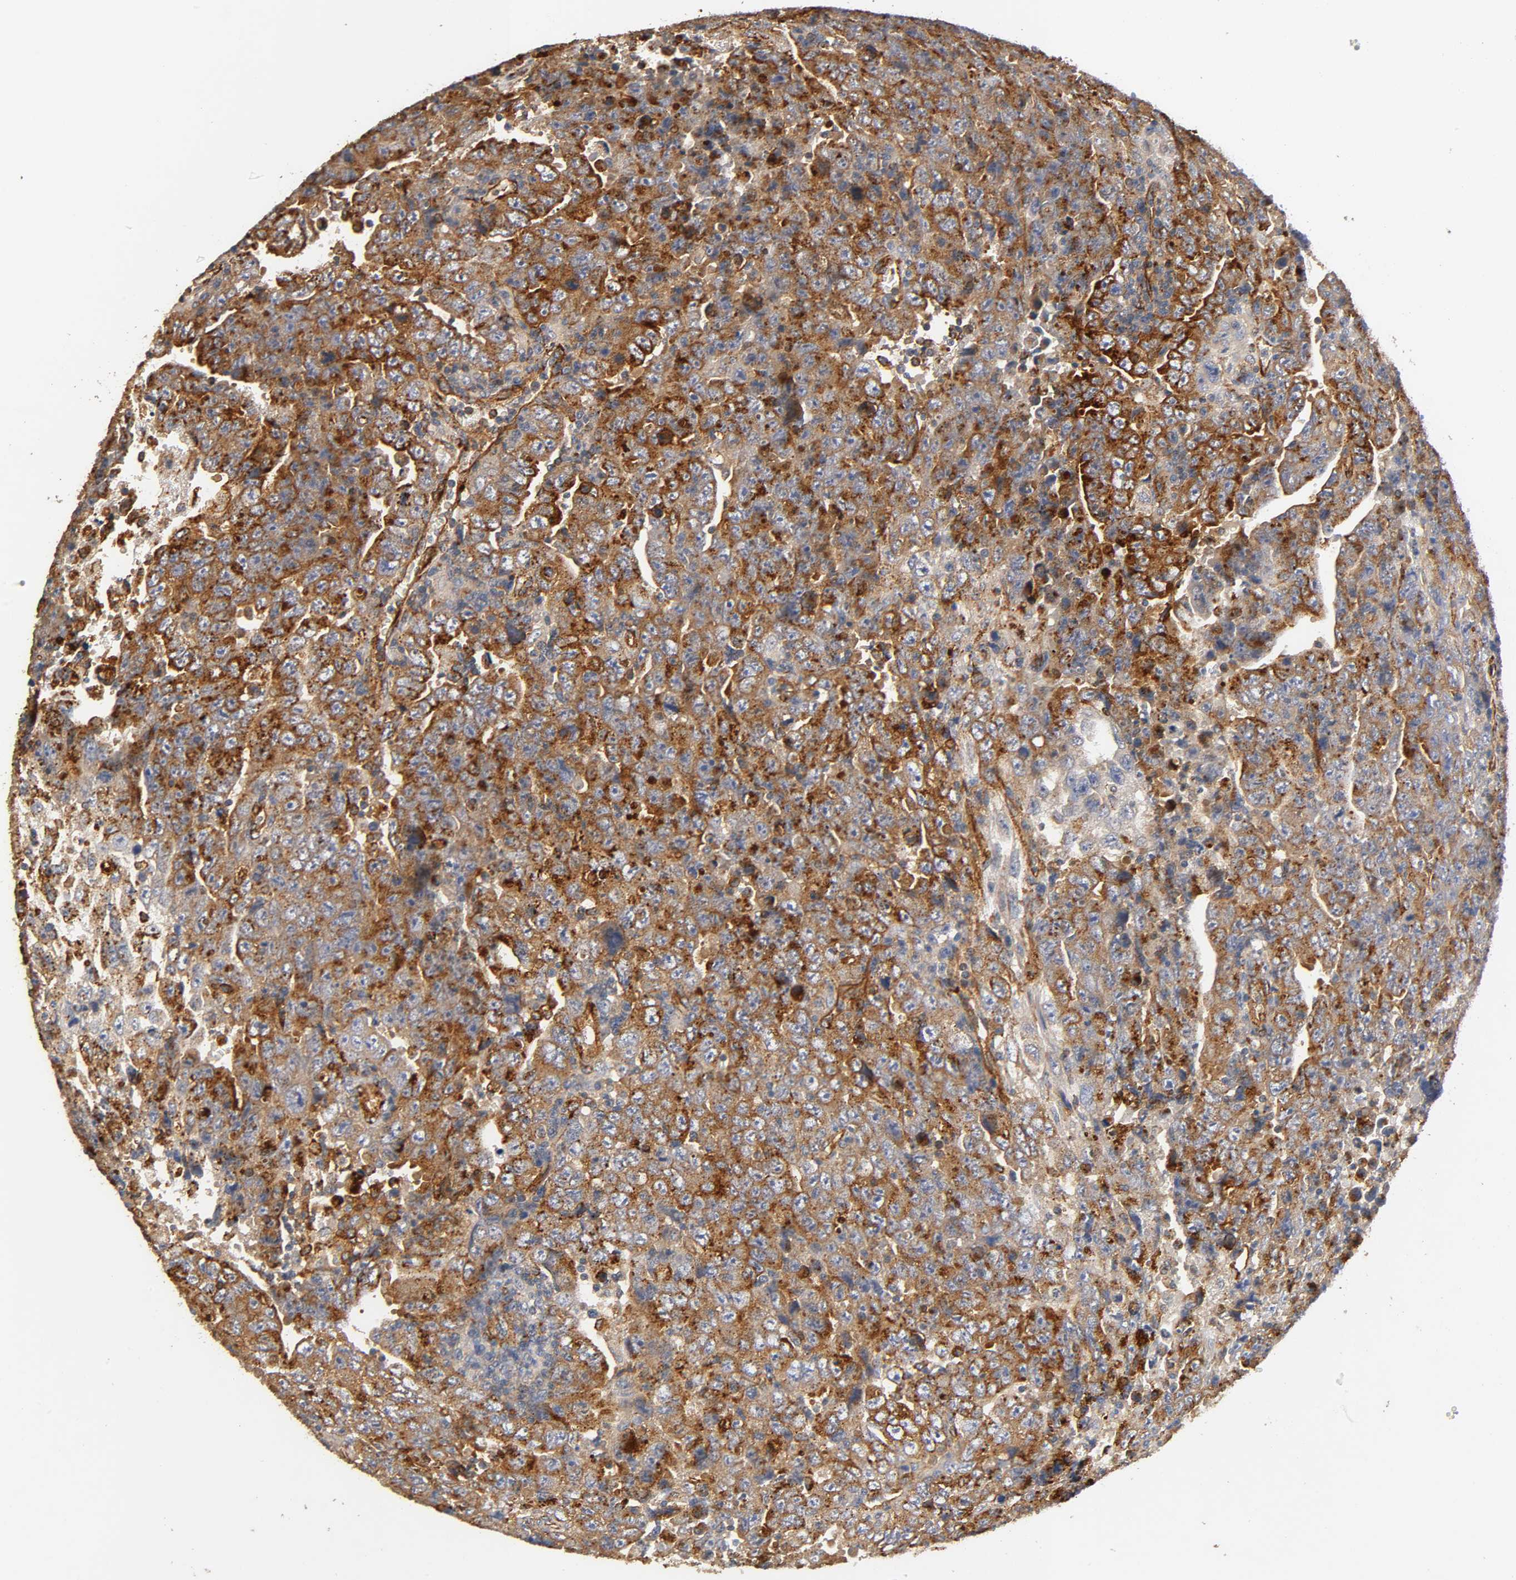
{"staining": {"intensity": "strong", "quantity": ">75%", "location": "cytoplasmic/membranous"}, "tissue": "testis cancer", "cell_type": "Tumor cells", "image_type": "cancer", "snomed": [{"axis": "morphology", "description": "Carcinoma, Embryonal, NOS"}, {"axis": "topography", "description": "Testis"}], "caption": "Brown immunohistochemical staining in testis cancer shows strong cytoplasmic/membranous staining in about >75% of tumor cells.", "gene": "IFITM3", "patient": {"sex": "male", "age": 28}}